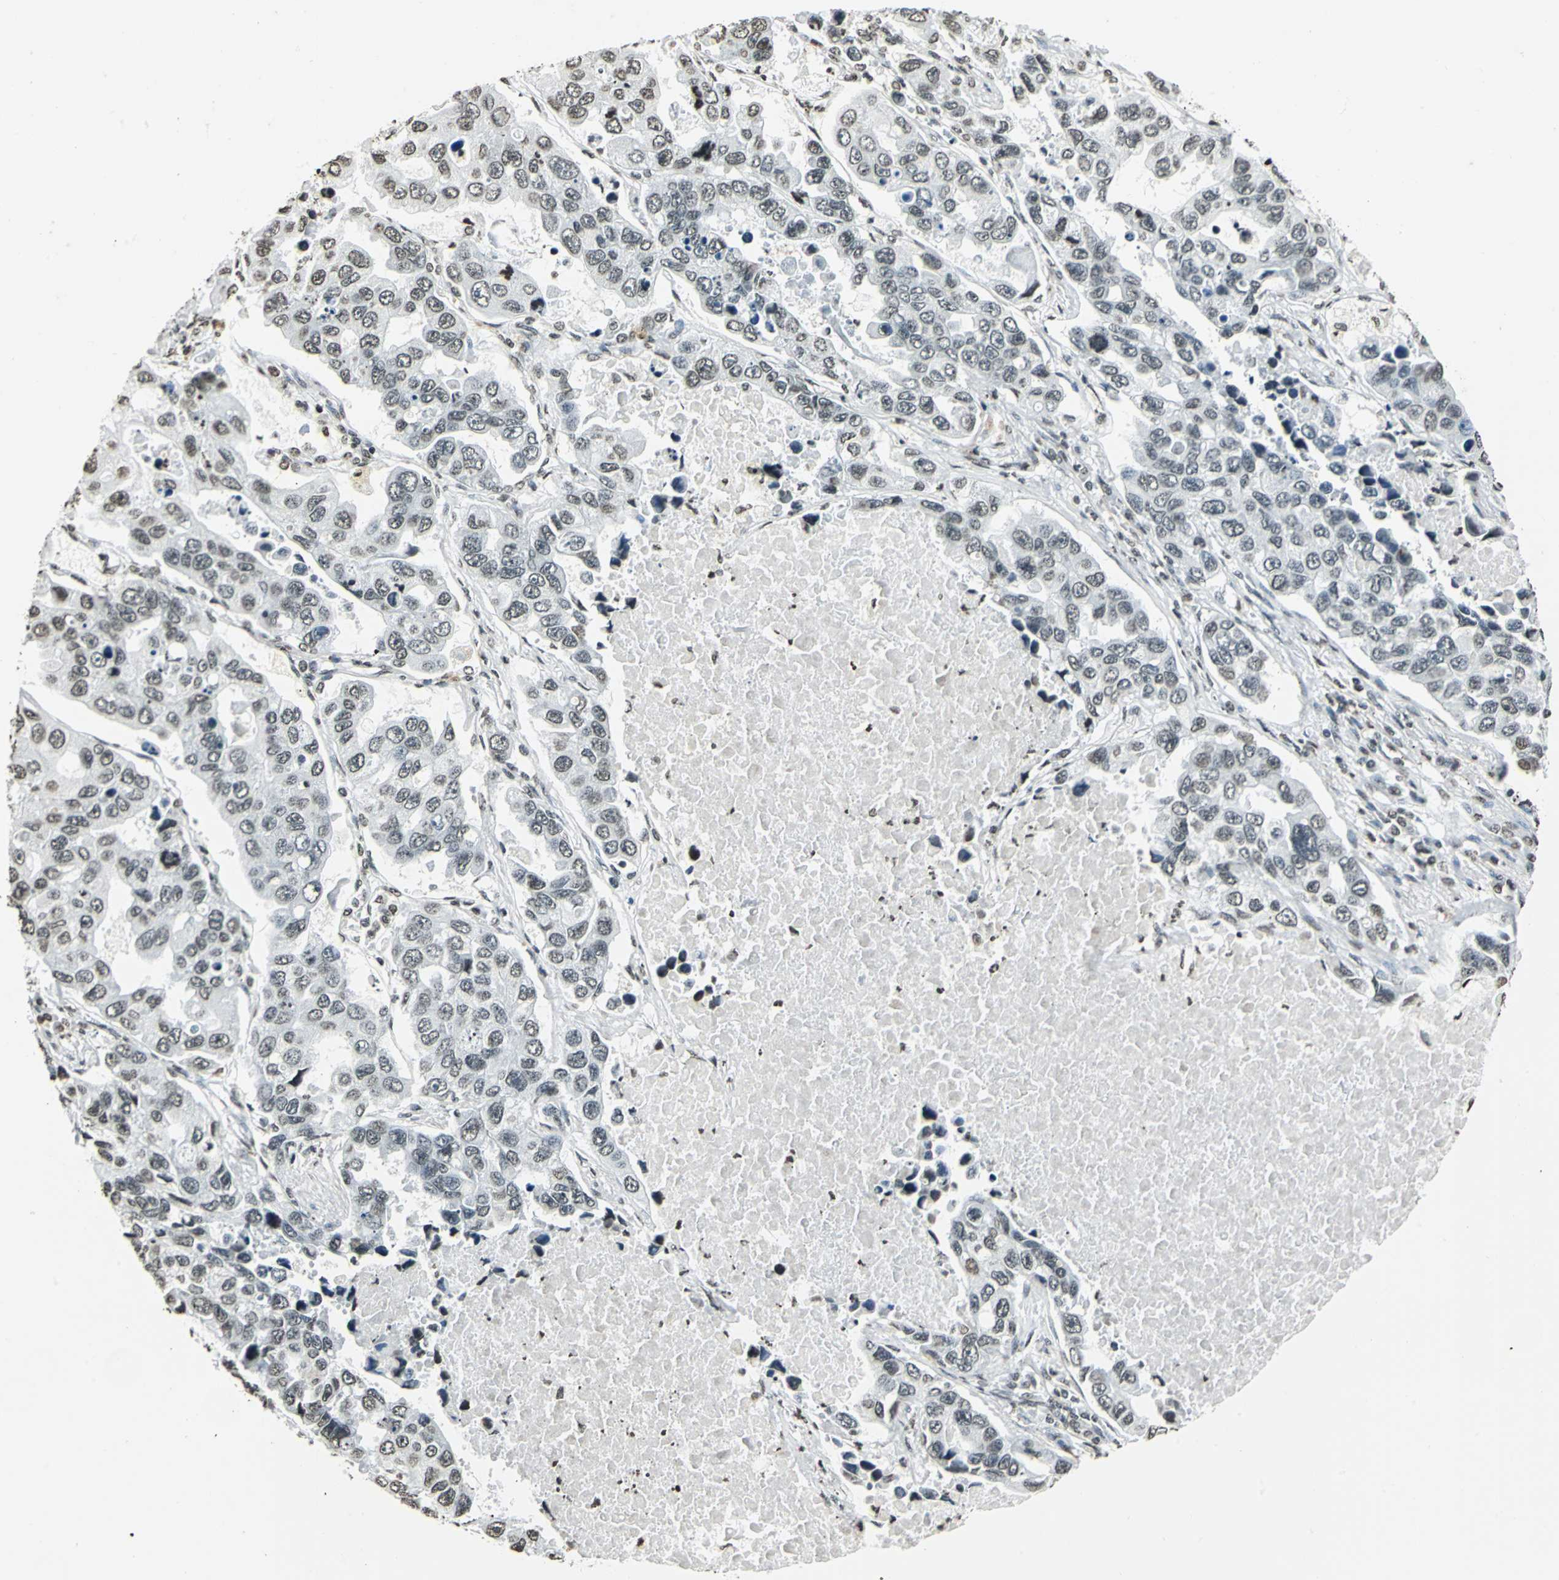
{"staining": {"intensity": "weak", "quantity": ">75%", "location": "nuclear"}, "tissue": "lung cancer", "cell_type": "Tumor cells", "image_type": "cancer", "snomed": [{"axis": "morphology", "description": "Adenocarcinoma, NOS"}, {"axis": "topography", "description": "Lung"}], "caption": "Brown immunohistochemical staining in lung cancer reveals weak nuclear staining in about >75% of tumor cells.", "gene": "MCM4", "patient": {"sex": "male", "age": 64}}